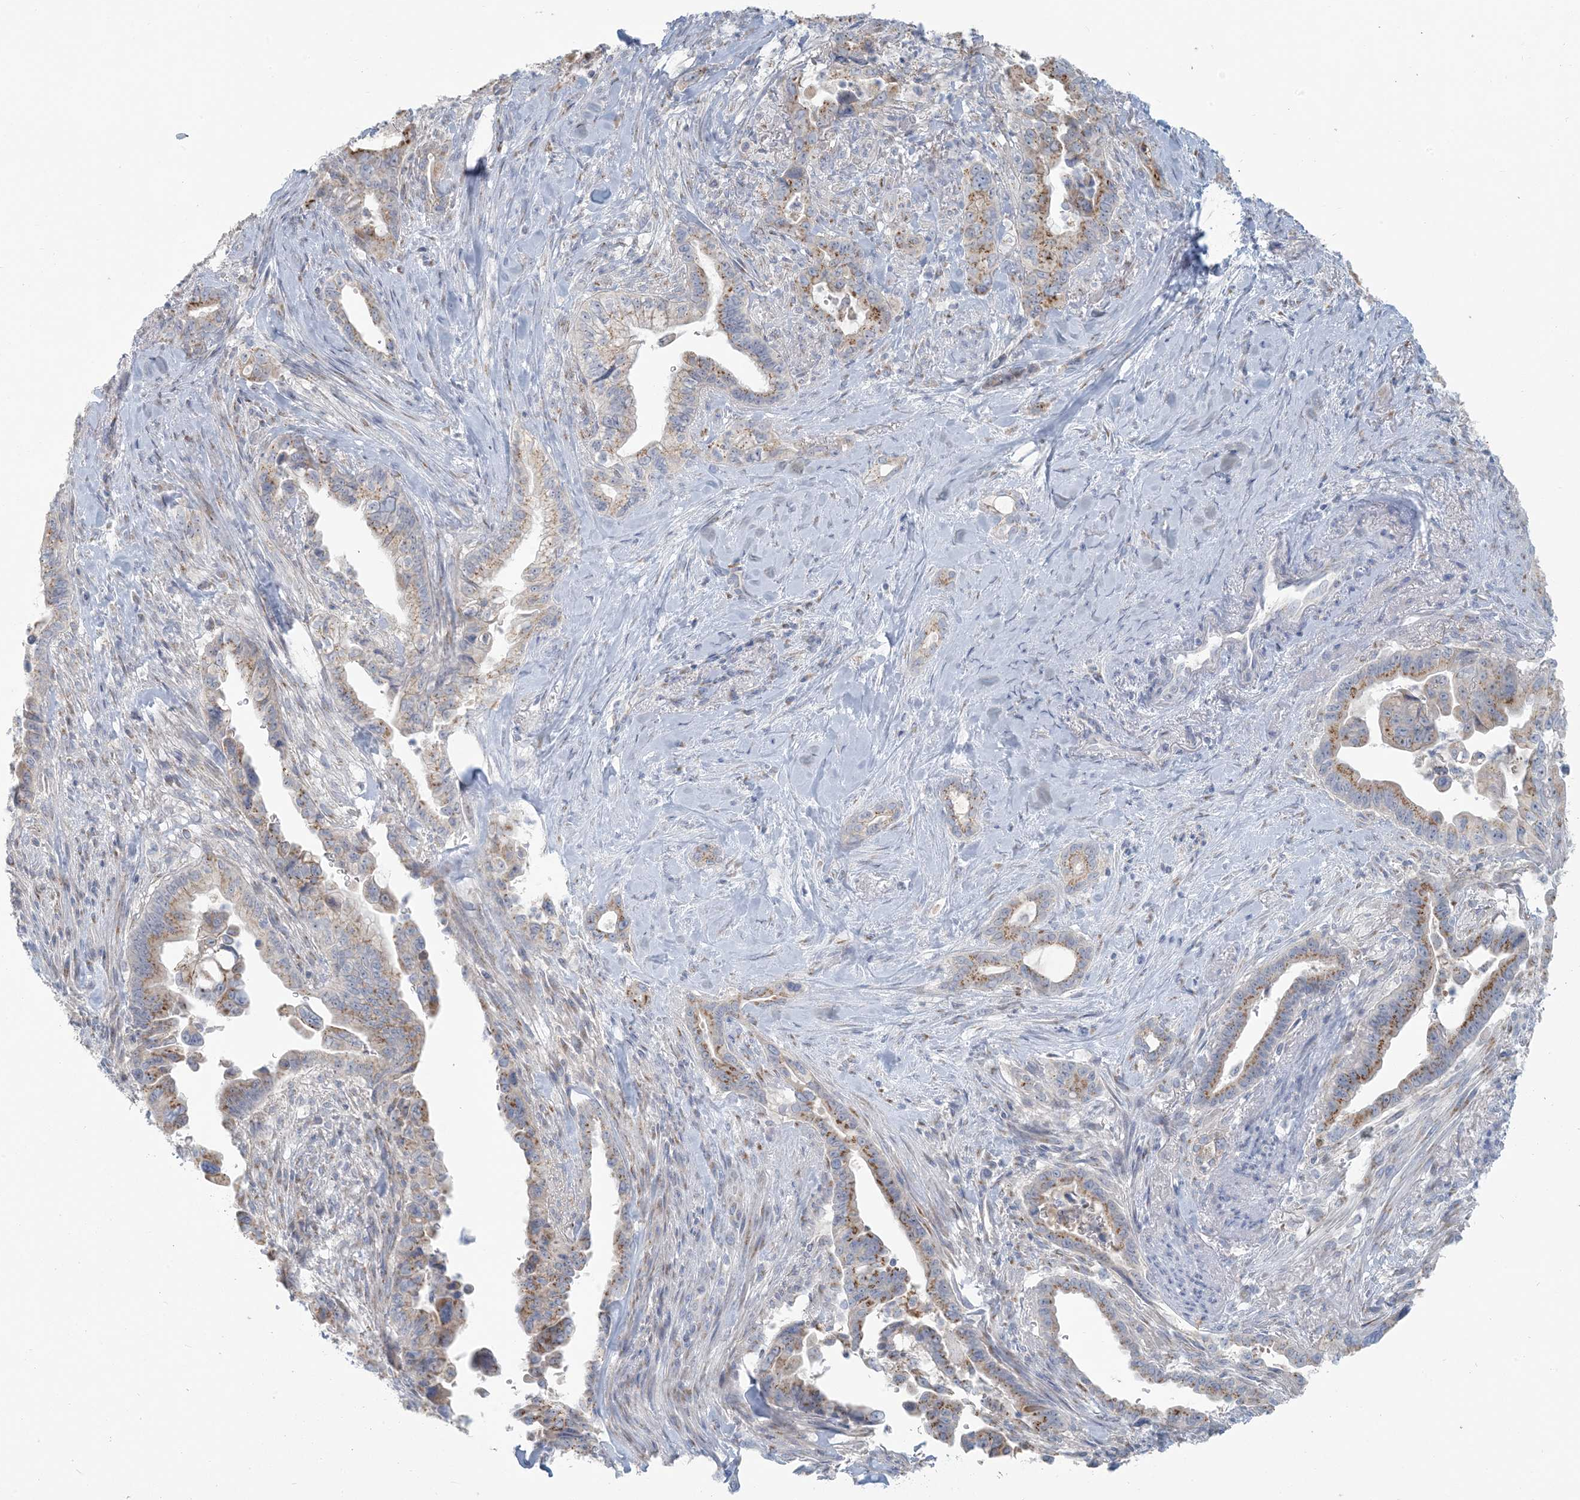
{"staining": {"intensity": "moderate", "quantity": ">75%", "location": "cytoplasmic/membranous"}, "tissue": "pancreatic cancer", "cell_type": "Tumor cells", "image_type": "cancer", "snomed": [{"axis": "morphology", "description": "Adenocarcinoma, NOS"}, {"axis": "topography", "description": "Pancreas"}], "caption": "Human adenocarcinoma (pancreatic) stained for a protein (brown) exhibits moderate cytoplasmic/membranous positive staining in approximately >75% of tumor cells.", "gene": "SCML1", "patient": {"sex": "male", "age": 70}}